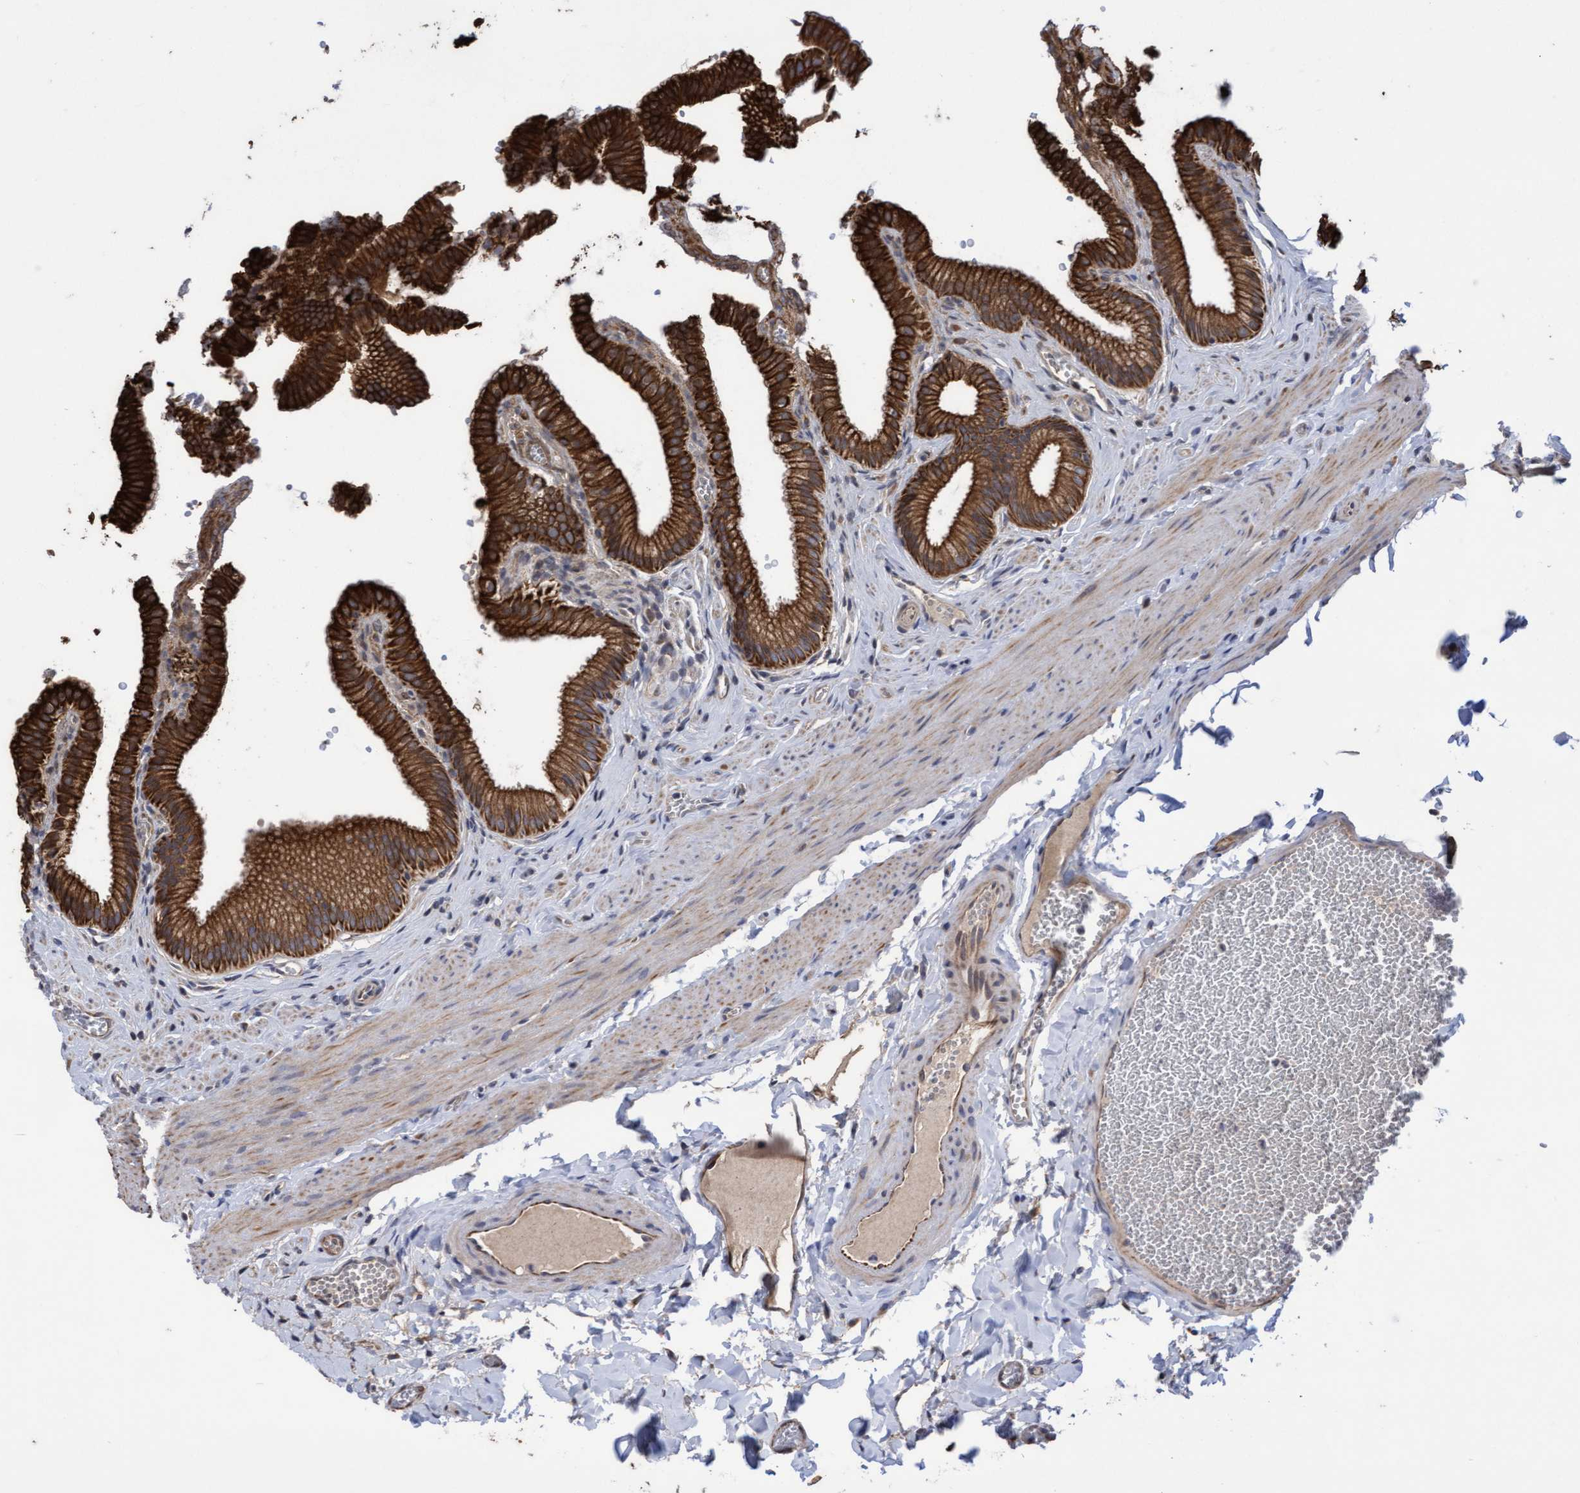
{"staining": {"intensity": "strong", "quantity": ">75%", "location": "cytoplasmic/membranous"}, "tissue": "gallbladder", "cell_type": "Glandular cells", "image_type": "normal", "snomed": [{"axis": "morphology", "description": "Normal tissue, NOS"}, {"axis": "topography", "description": "Gallbladder"}], "caption": "Gallbladder stained with DAB immunohistochemistry (IHC) shows high levels of strong cytoplasmic/membranous expression in about >75% of glandular cells.", "gene": "KRT24", "patient": {"sex": "male", "age": 38}}